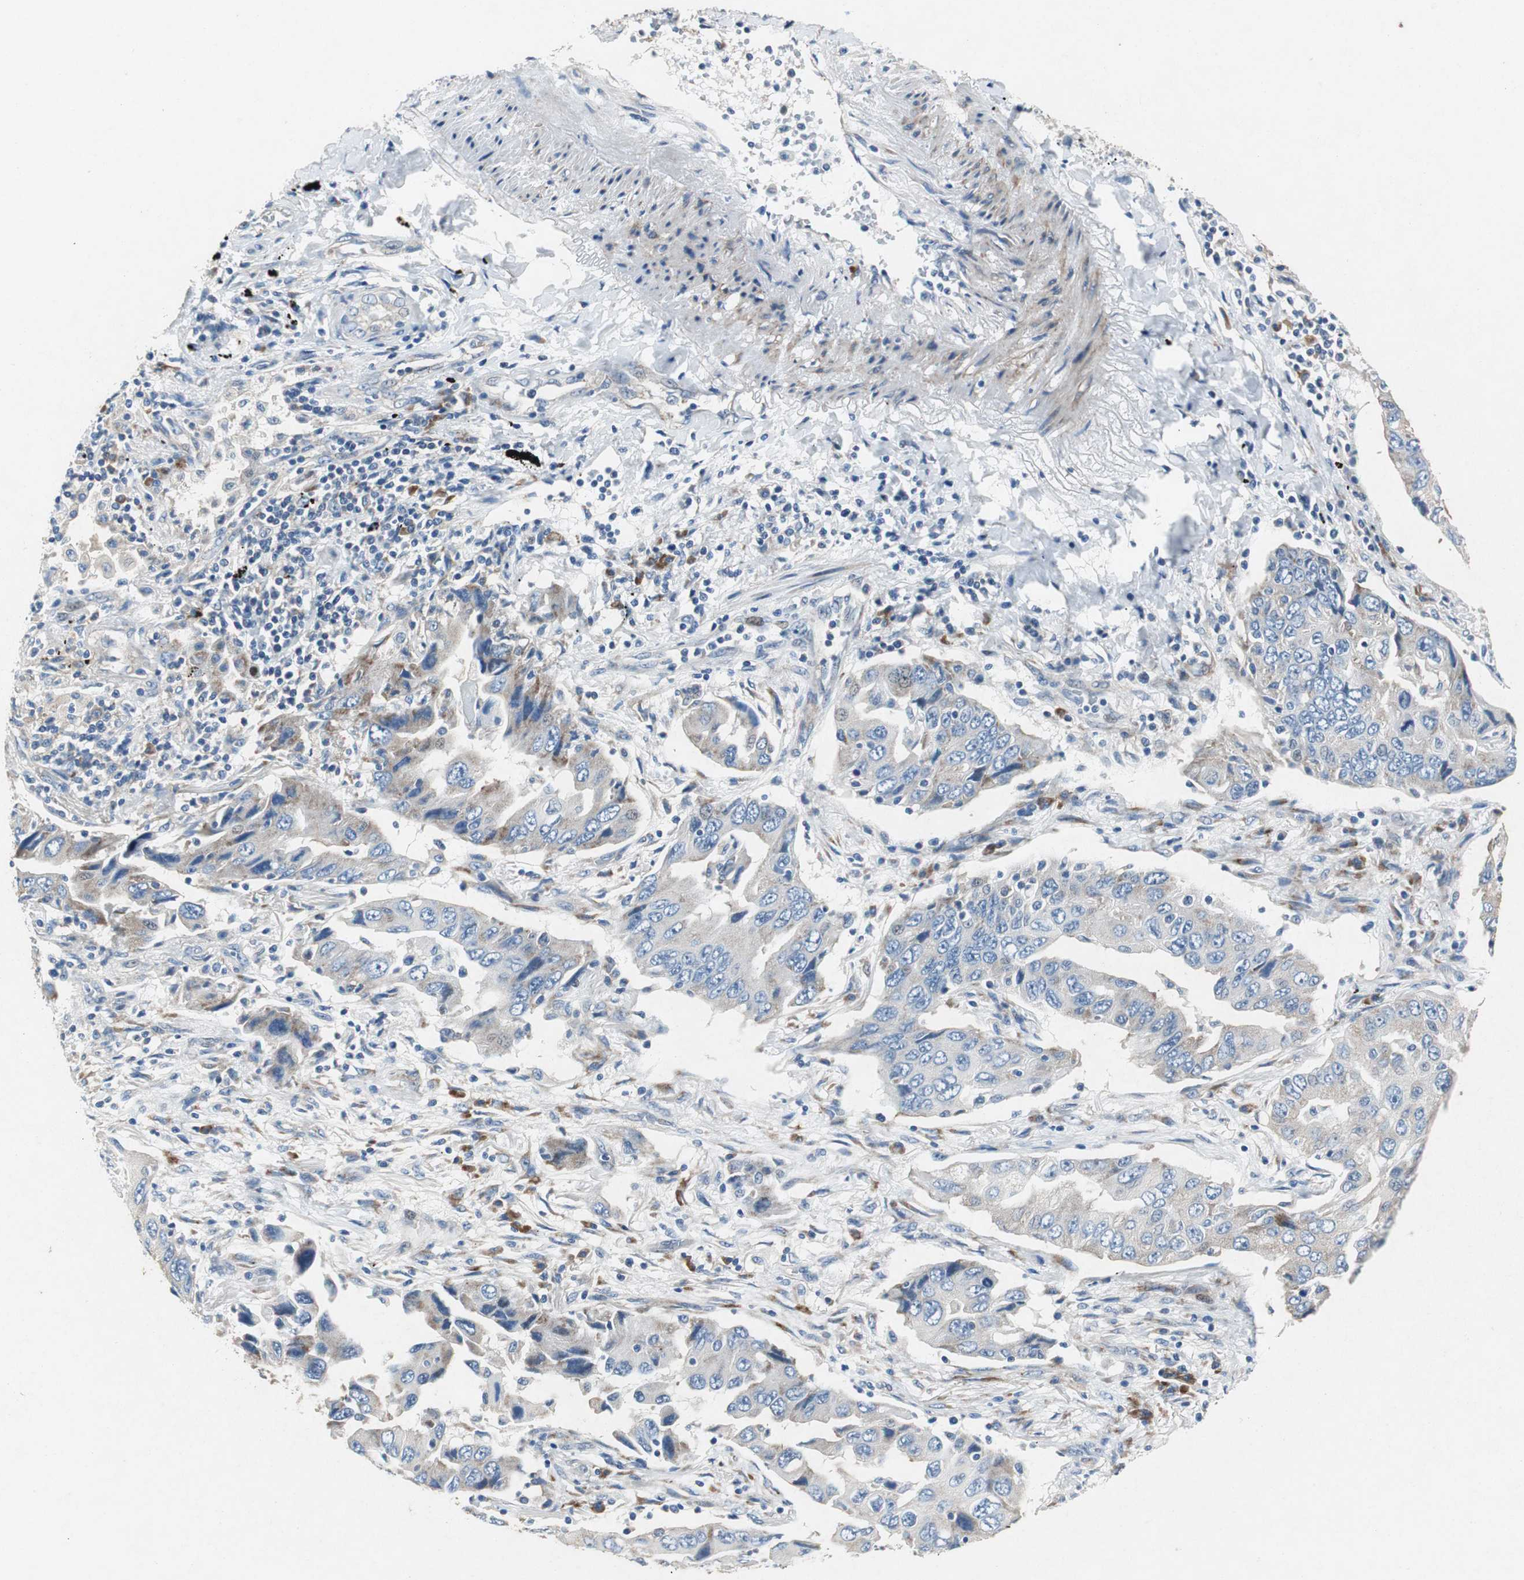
{"staining": {"intensity": "weak", "quantity": "<25%", "location": "cytoplasmic/membranous"}, "tissue": "lung cancer", "cell_type": "Tumor cells", "image_type": "cancer", "snomed": [{"axis": "morphology", "description": "Adenocarcinoma, NOS"}, {"axis": "topography", "description": "Lung"}], "caption": "The IHC micrograph has no significant staining in tumor cells of adenocarcinoma (lung) tissue. (Stains: DAB immunohistochemistry with hematoxylin counter stain, Microscopy: brightfield microscopy at high magnification).", "gene": "RPL35", "patient": {"sex": "female", "age": 65}}